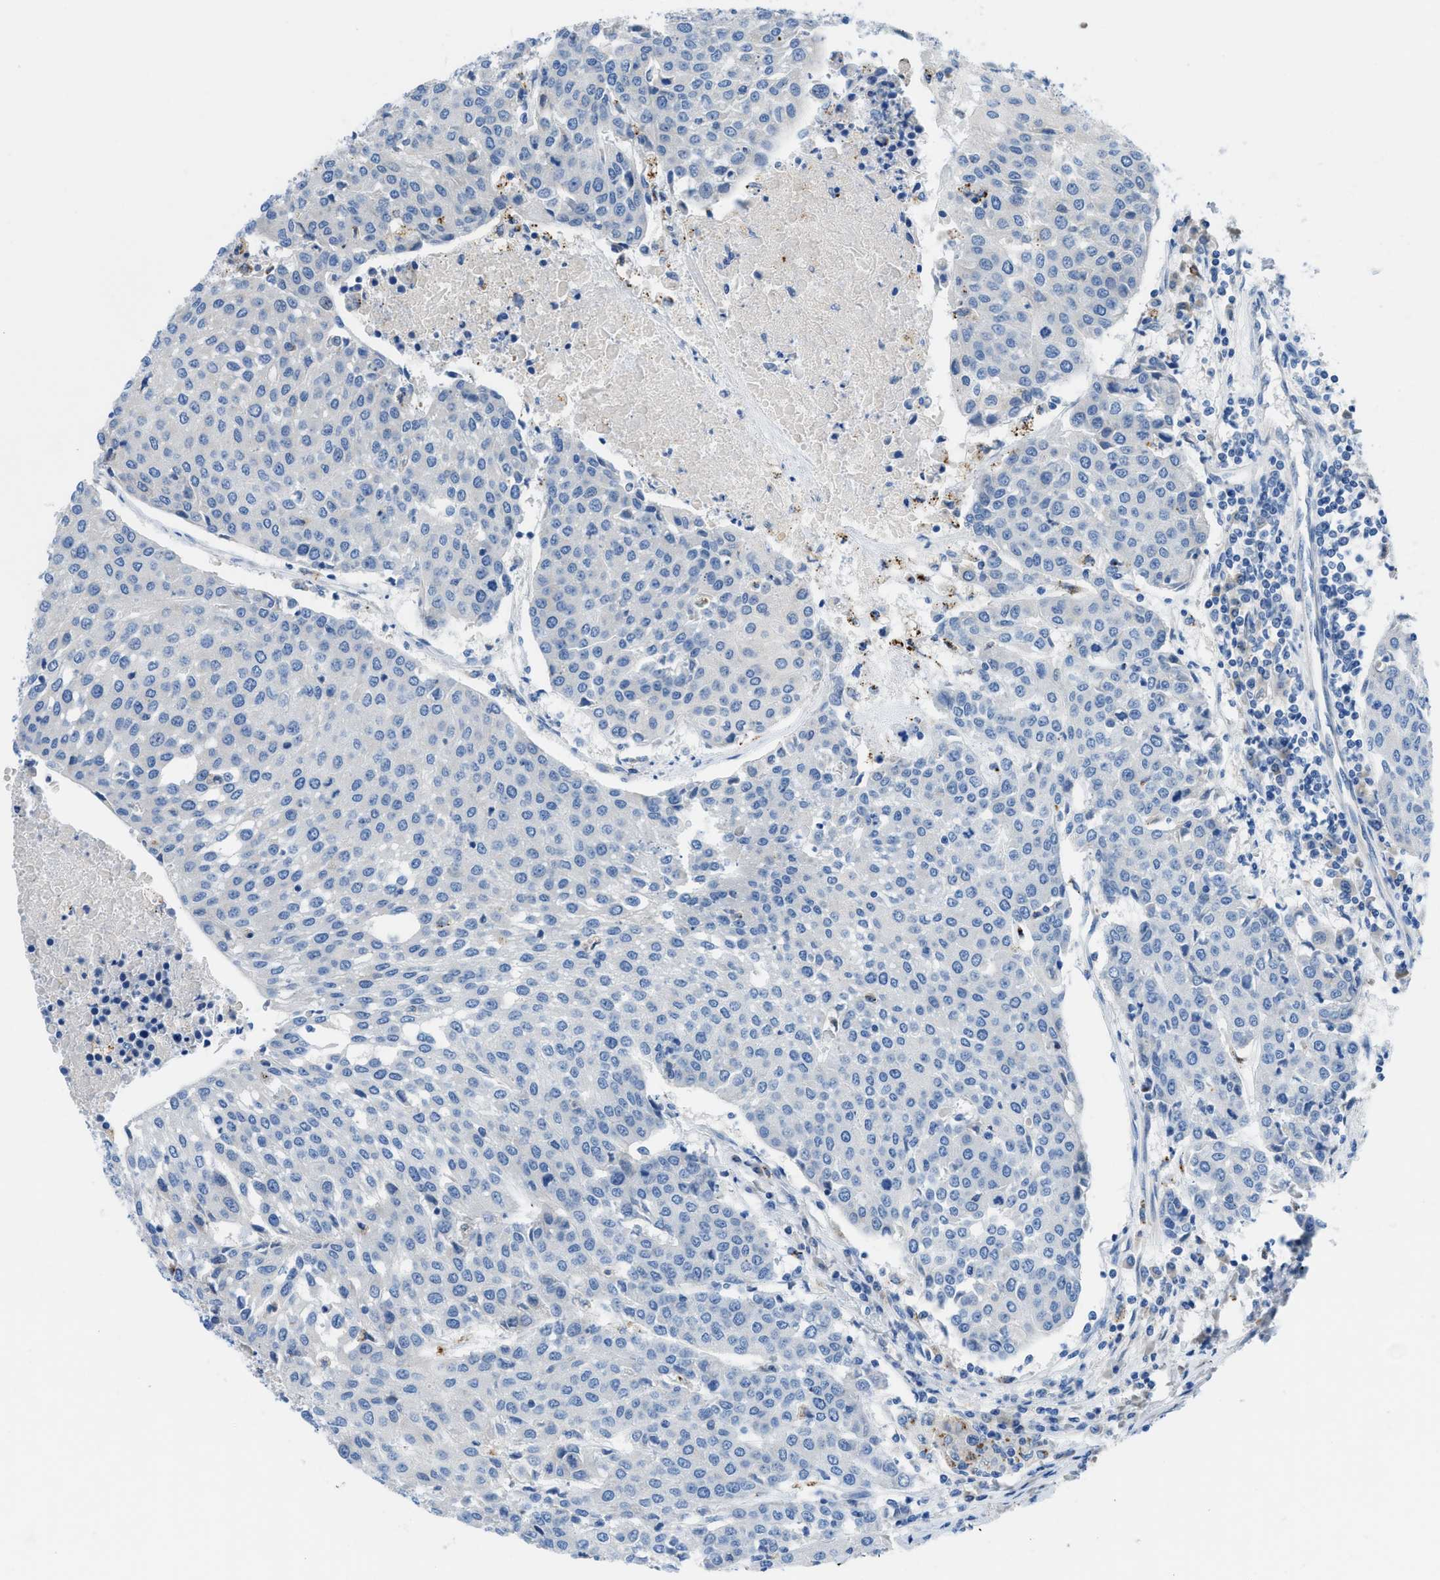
{"staining": {"intensity": "negative", "quantity": "none", "location": "none"}, "tissue": "urothelial cancer", "cell_type": "Tumor cells", "image_type": "cancer", "snomed": [{"axis": "morphology", "description": "Urothelial carcinoma, High grade"}, {"axis": "topography", "description": "Urinary bladder"}], "caption": "IHC photomicrograph of human high-grade urothelial carcinoma stained for a protein (brown), which exhibits no expression in tumor cells. (DAB (3,3'-diaminobenzidine) immunohistochemistry visualized using brightfield microscopy, high magnification).", "gene": "TMEM248", "patient": {"sex": "female", "age": 85}}